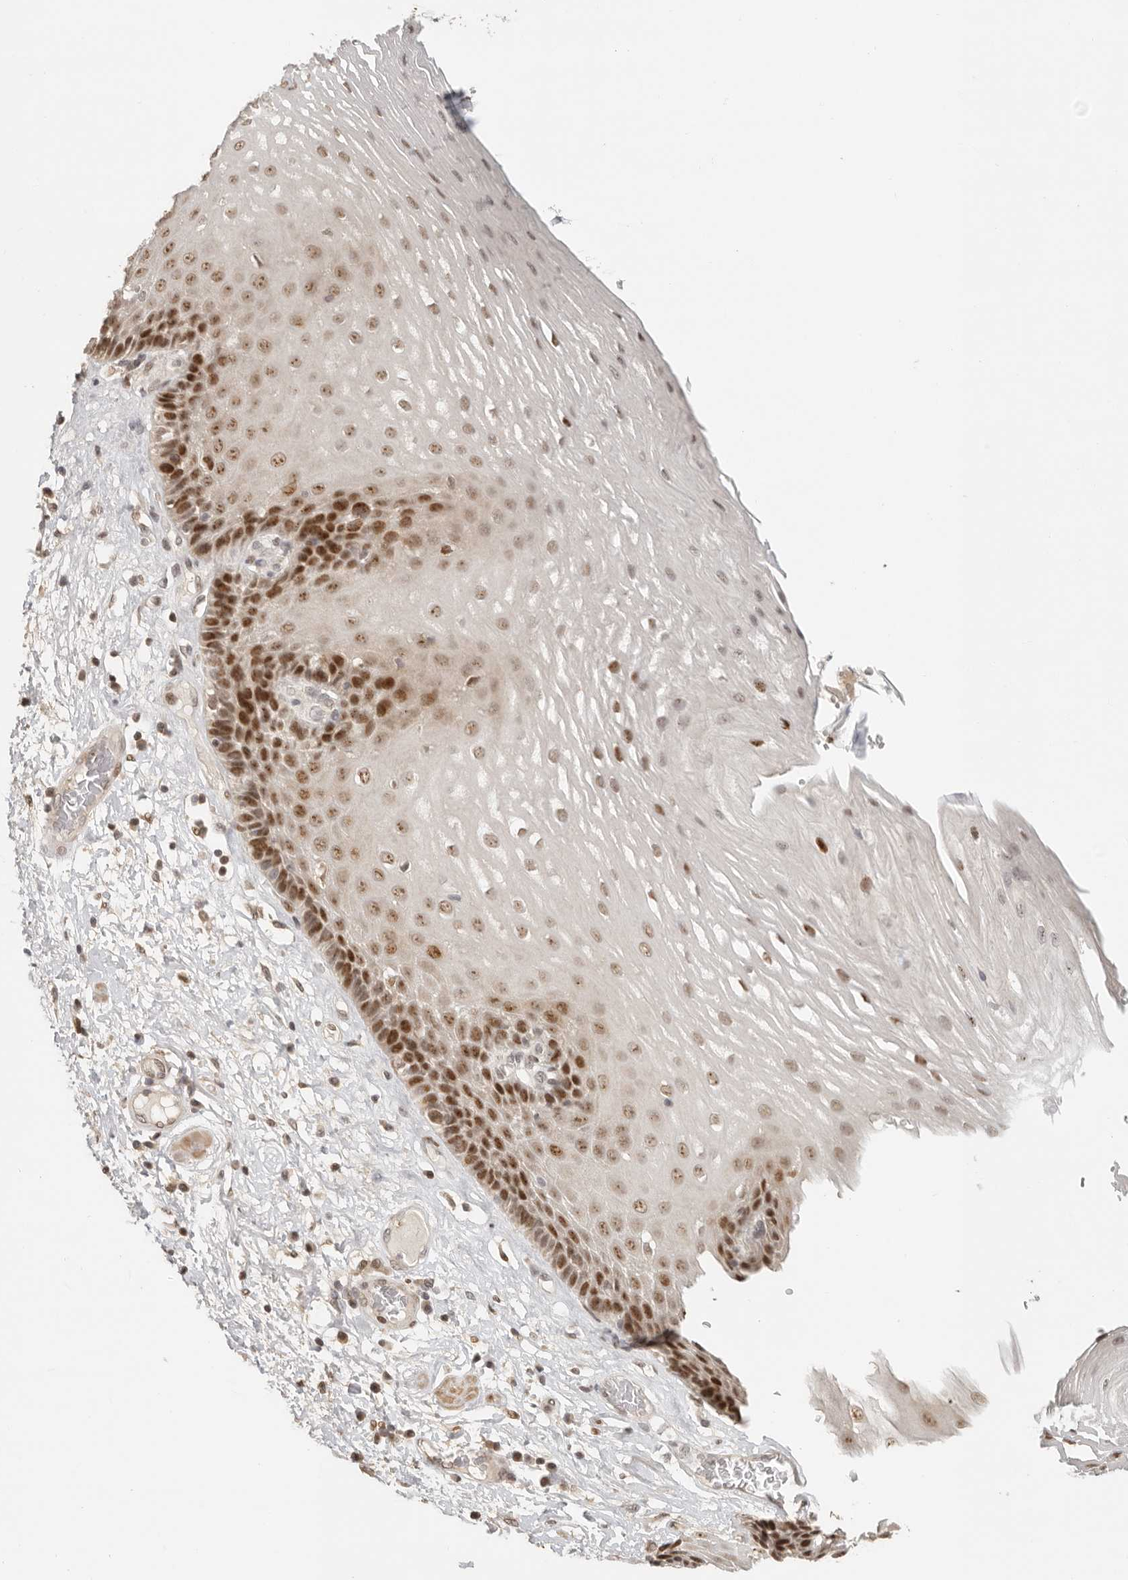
{"staining": {"intensity": "strong", "quantity": ">75%", "location": "nuclear"}, "tissue": "esophagus", "cell_type": "Squamous epithelial cells", "image_type": "normal", "snomed": [{"axis": "morphology", "description": "Normal tissue, NOS"}, {"axis": "morphology", "description": "Adenocarcinoma, NOS"}, {"axis": "topography", "description": "Esophagus"}], "caption": "High-power microscopy captured an immunohistochemistry (IHC) histopathology image of normal esophagus, revealing strong nuclear positivity in approximately >75% of squamous epithelial cells.", "gene": "GPBP1L1", "patient": {"sex": "male", "age": 62}}